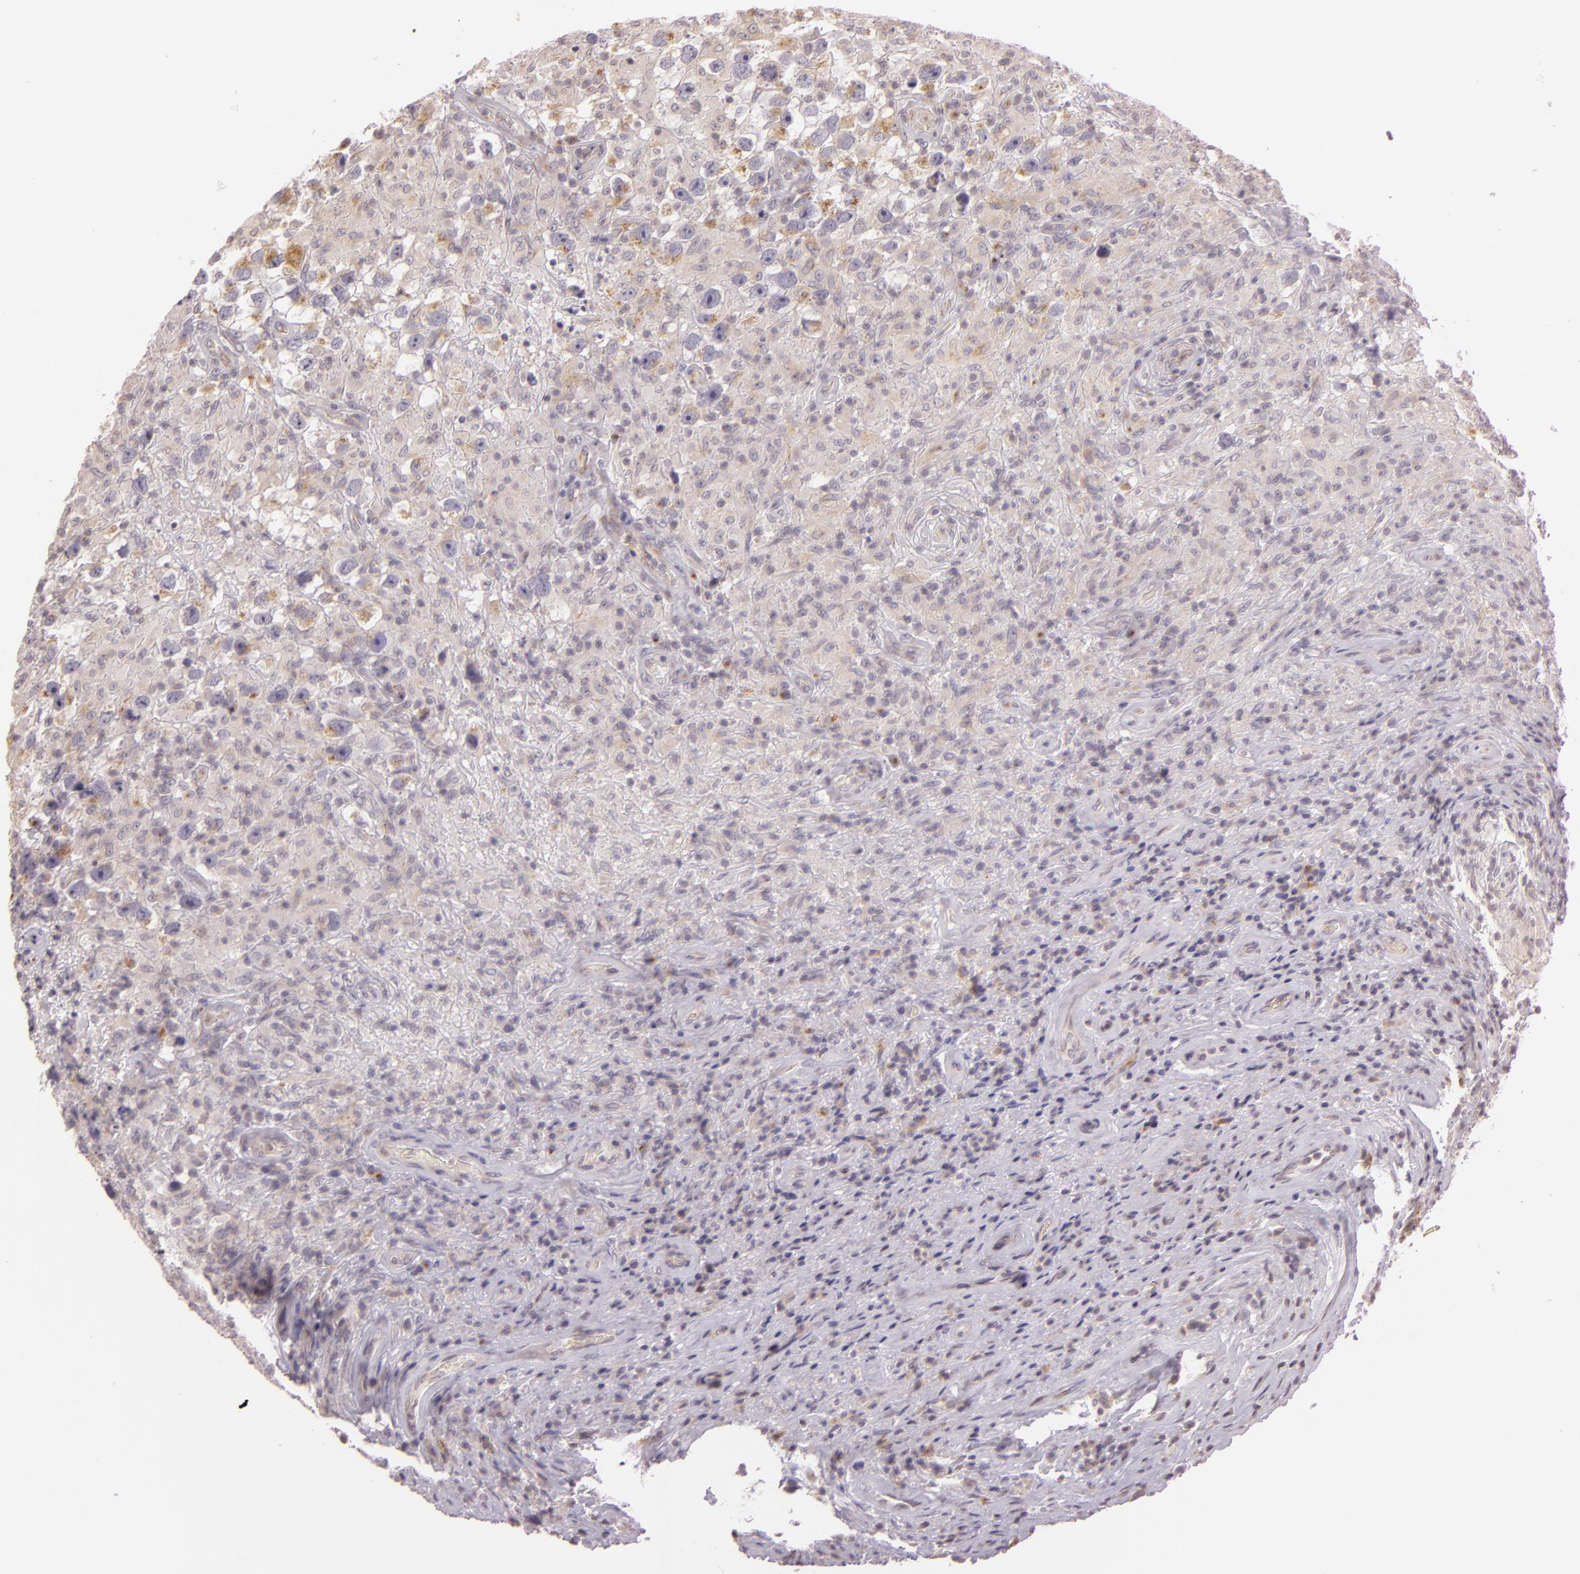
{"staining": {"intensity": "weak", "quantity": ">75%", "location": "cytoplasmic/membranous"}, "tissue": "testis cancer", "cell_type": "Tumor cells", "image_type": "cancer", "snomed": [{"axis": "morphology", "description": "Seminoma, NOS"}, {"axis": "topography", "description": "Testis"}], "caption": "Protein analysis of testis seminoma tissue demonstrates weak cytoplasmic/membranous positivity in approximately >75% of tumor cells.", "gene": "LGMN", "patient": {"sex": "male", "age": 34}}